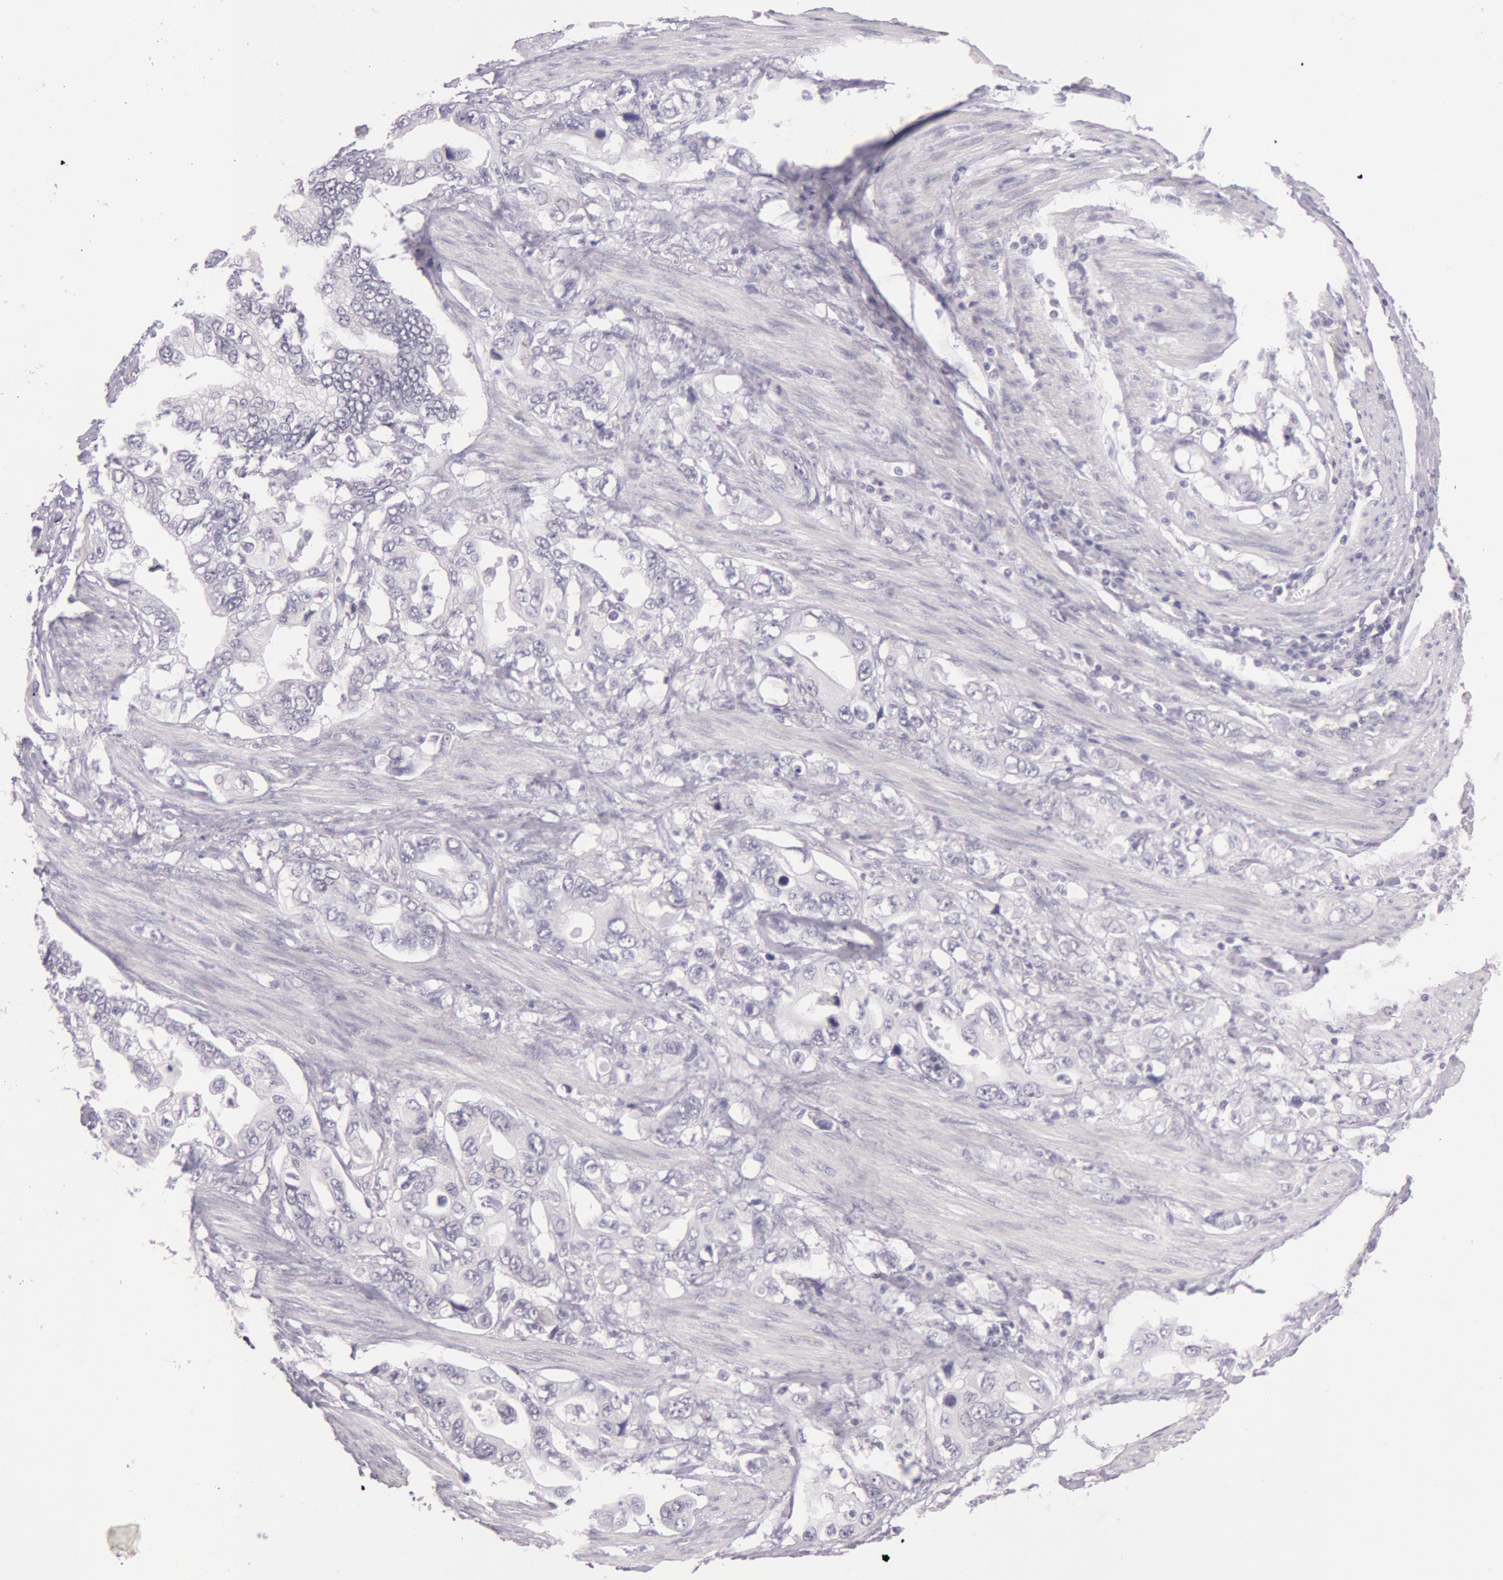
{"staining": {"intensity": "negative", "quantity": "none", "location": "none"}, "tissue": "stomach cancer", "cell_type": "Tumor cells", "image_type": "cancer", "snomed": [{"axis": "morphology", "description": "Adenocarcinoma, NOS"}, {"axis": "topography", "description": "Pancreas"}, {"axis": "topography", "description": "Stomach, upper"}], "caption": "Immunohistochemical staining of human stomach cancer exhibits no significant positivity in tumor cells.", "gene": "RBMY1F", "patient": {"sex": "male", "age": 77}}